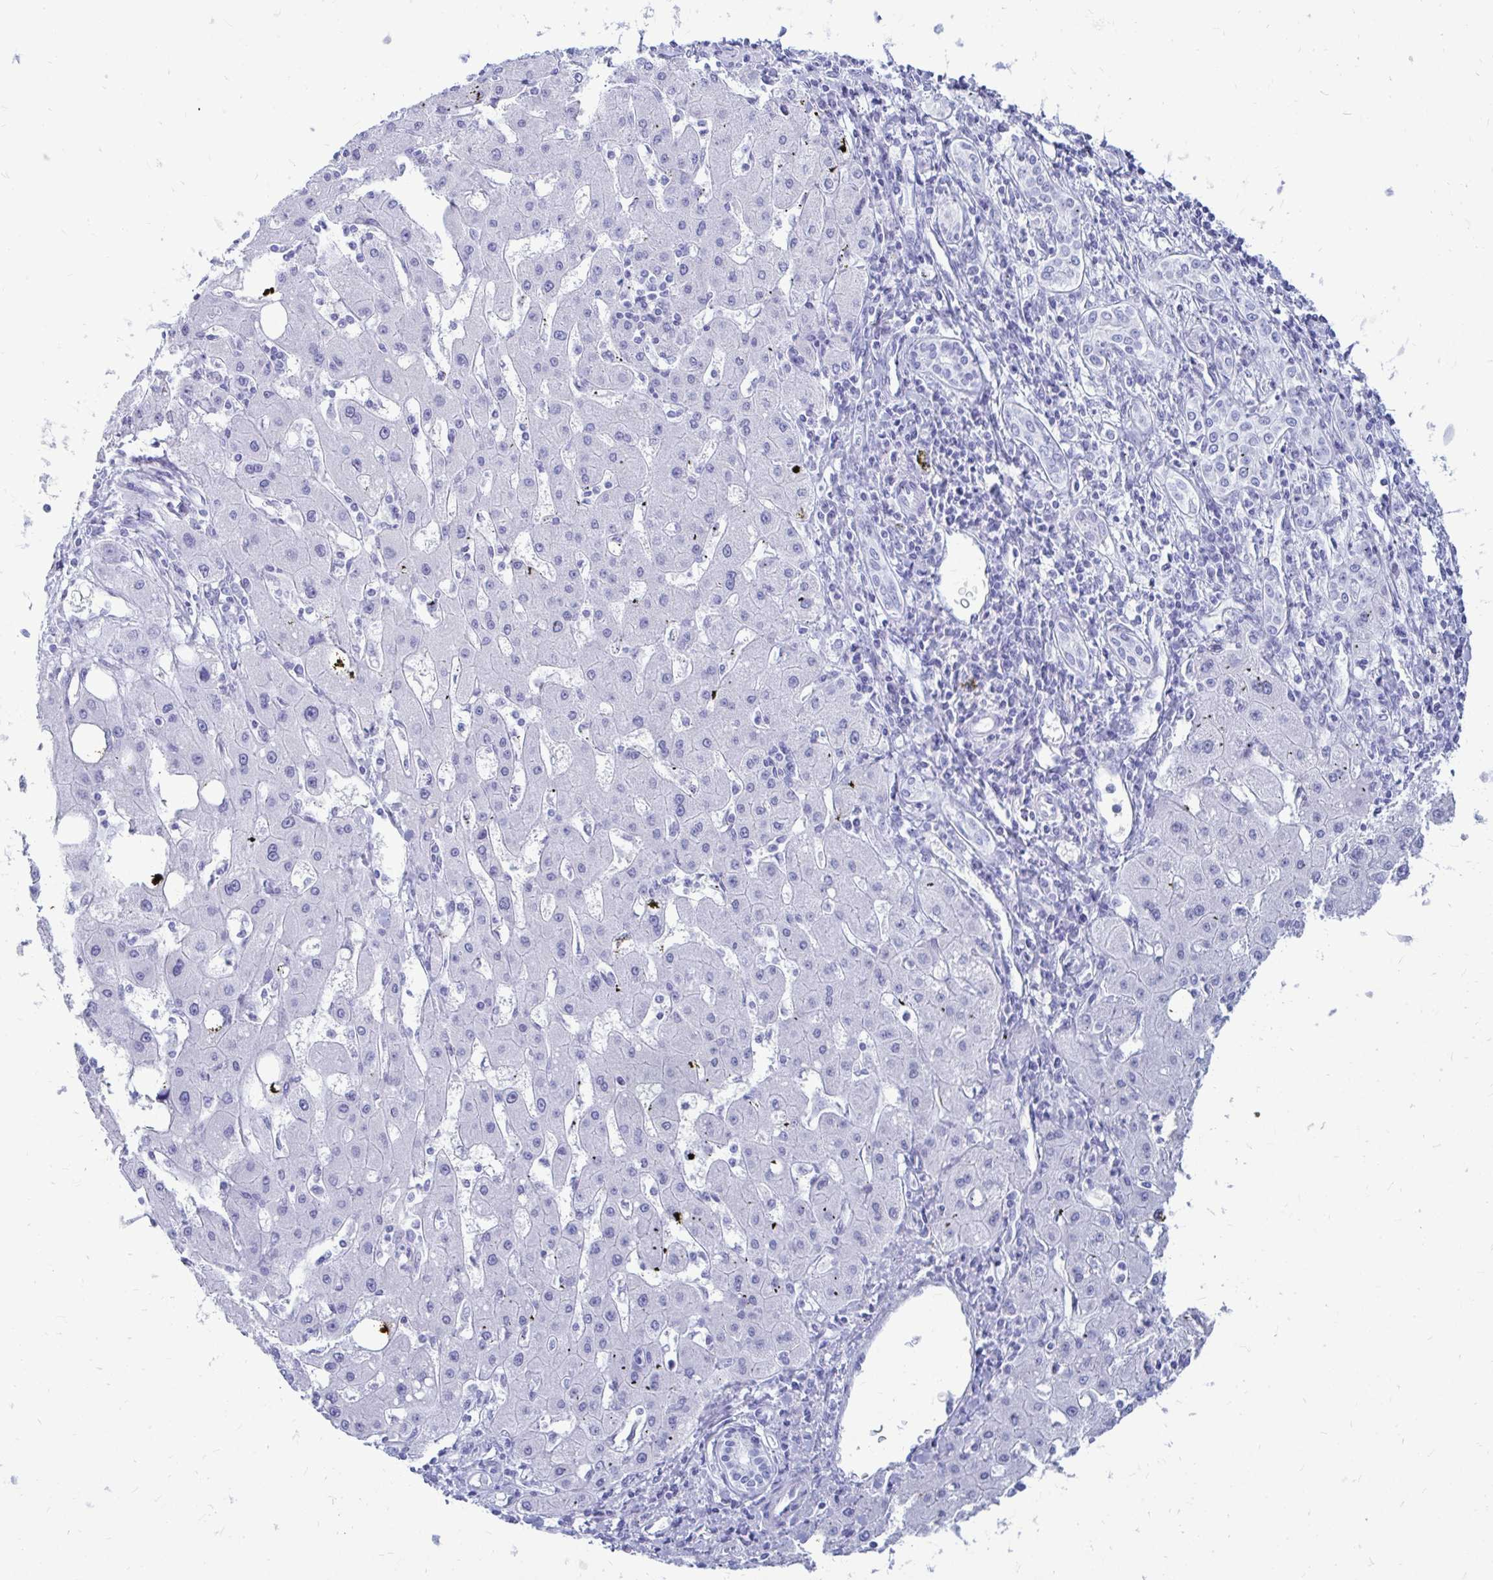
{"staining": {"intensity": "negative", "quantity": "none", "location": "none"}, "tissue": "liver cancer", "cell_type": "Tumor cells", "image_type": "cancer", "snomed": [{"axis": "morphology", "description": "Carcinoma, Hepatocellular, NOS"}, {"axis": "topography", "description": "Liver"}], "caption": "Immunohistochemical staining of hepatocellular carcinoma (liver) shows no significant positivity in tumor cells.", "gene": "OR10R2", "patient": {"sex": "male", "age": 72}}